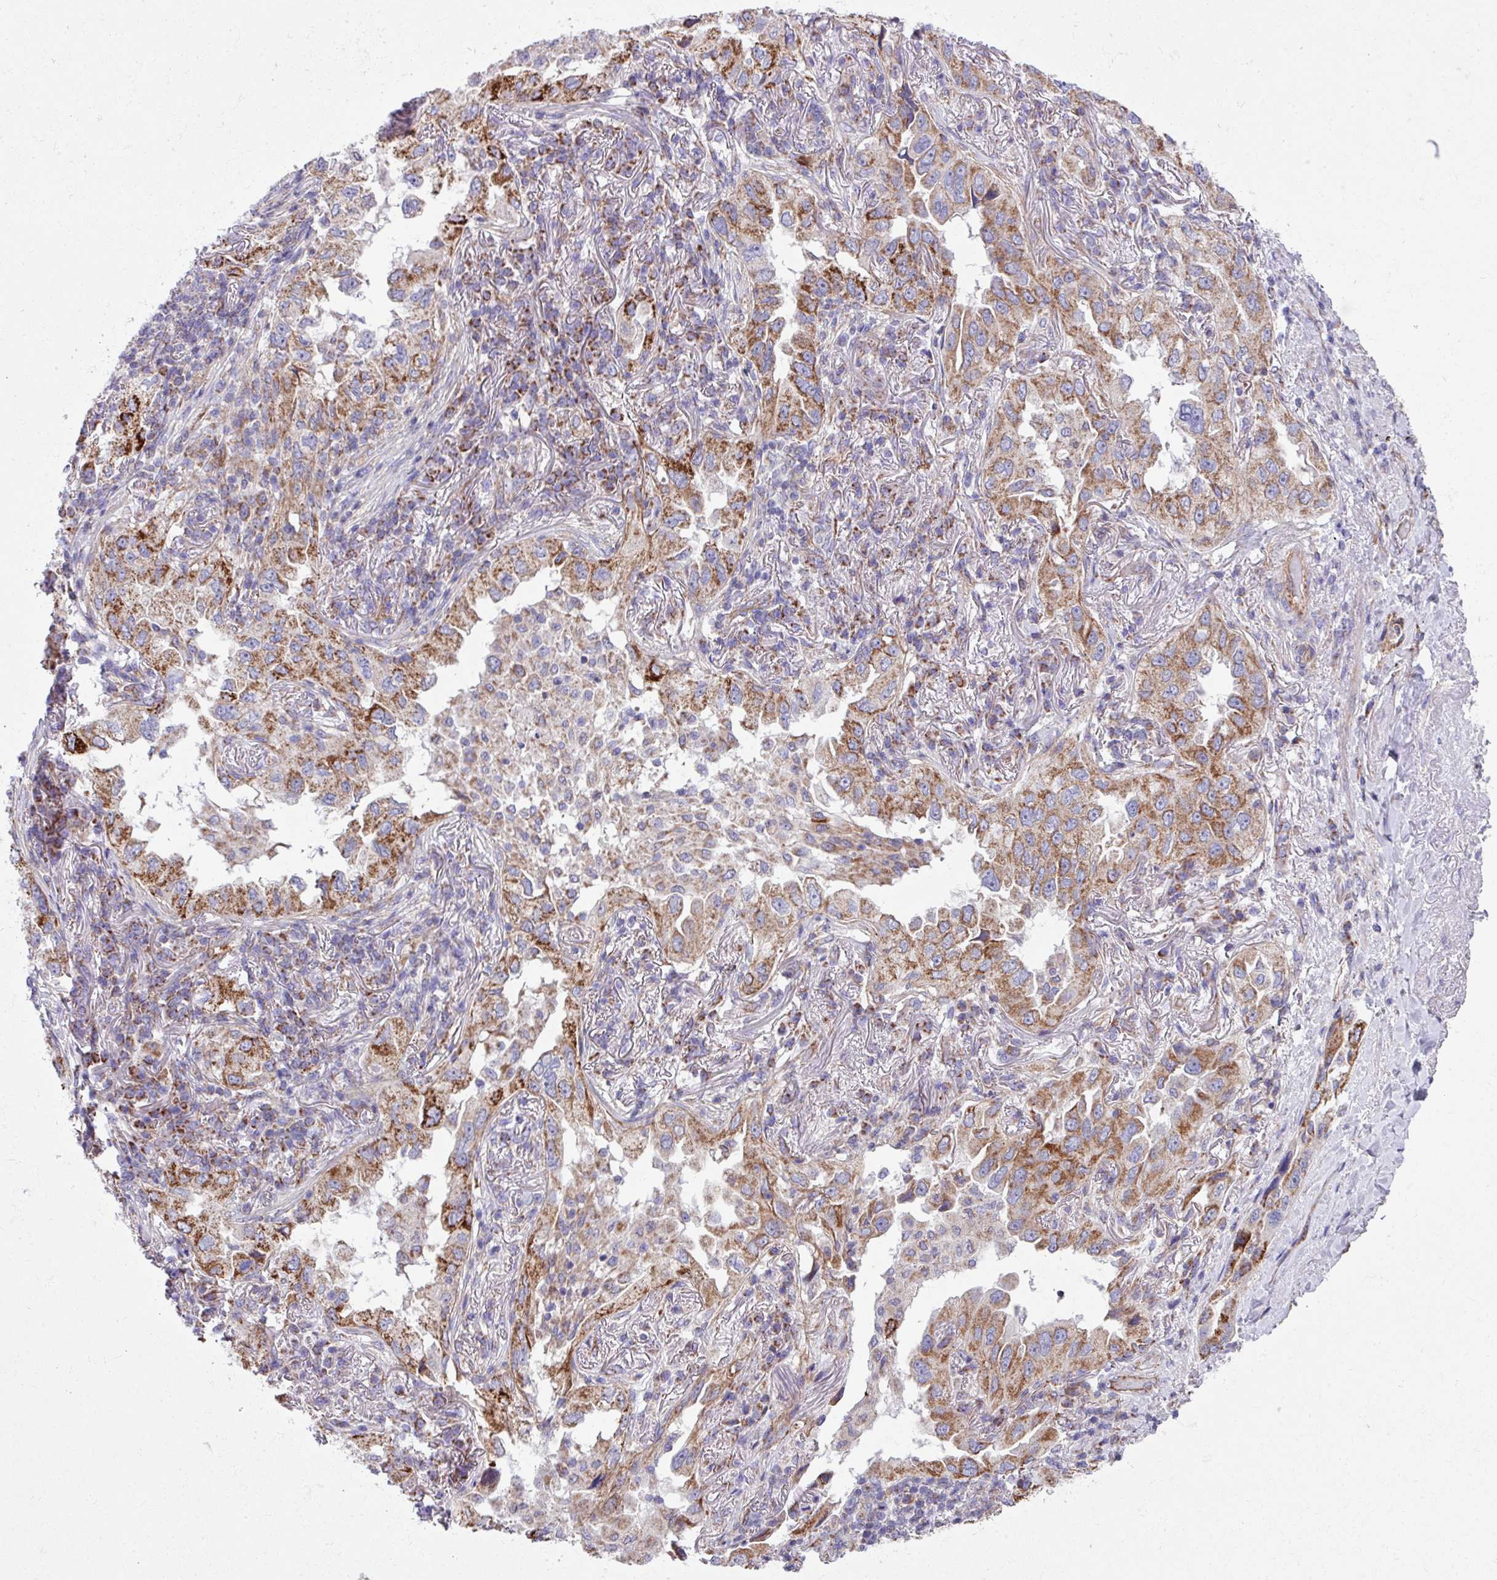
{"staining": {"intensity": "moderate", "quantity": ">75%", "location": "cytoplasmic/membranous"}, "tissue": "lung cancer", "cell_type": "Tumor cells", "image_type": "cancer", "snomed": [{"axis": "morphology", "description": "Adenocarcinoma, NOS"}, {"axis": "topography", "description": "Lung"}], "caption": "The photomicrograph exhibits a brown stain indicating the presence of a protein in the cytoplasmic/membranous of tumor cells in lung adenocarcinoma.", "gene": "OTULIN", "patient": {"sex": "female", "age": 69}}